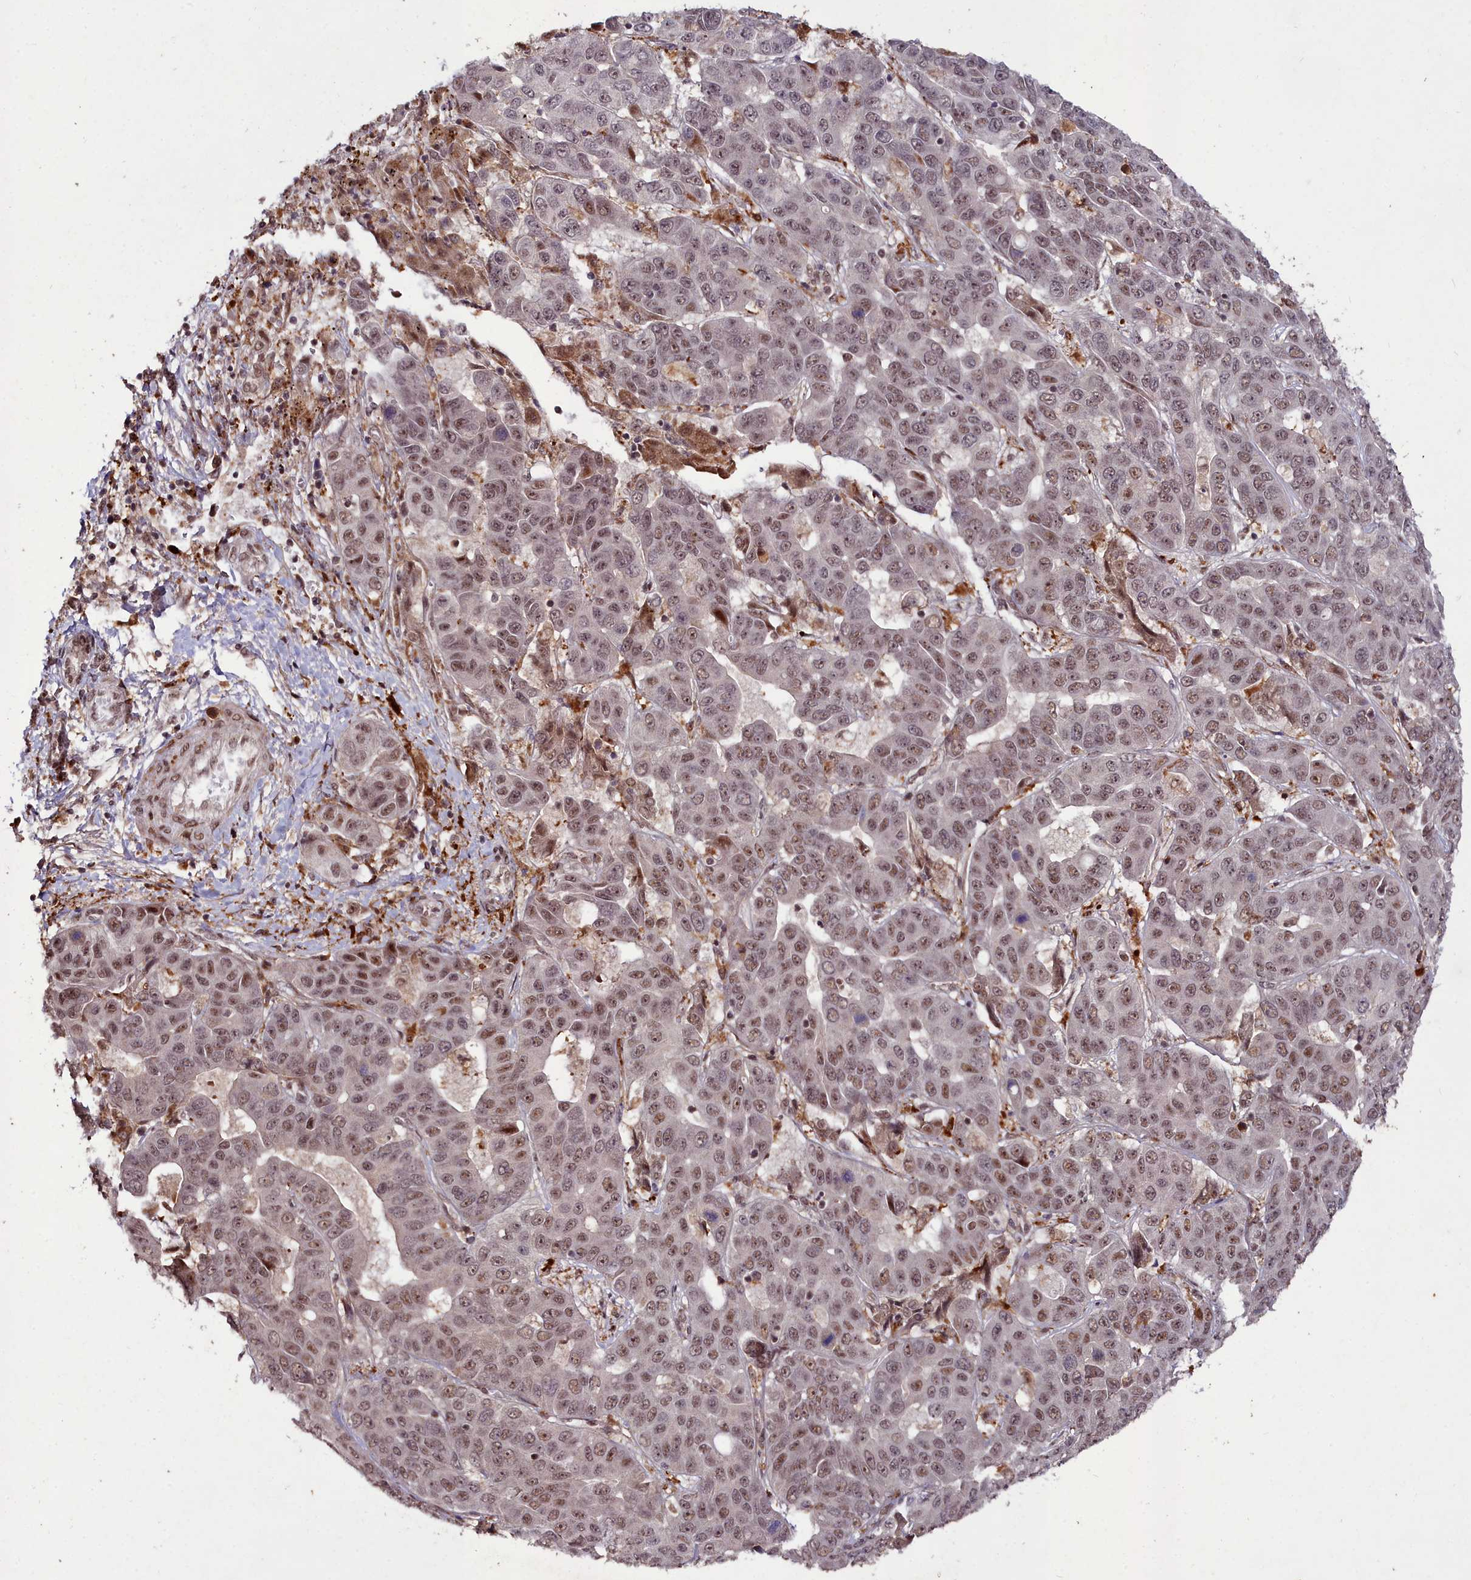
{"staining": {"intensity": "moderate", "quantity": ">75%", "location": "nuclear"}, "tissue": "liver cancer", "cell_type": "Tumor cells", "image_type": "cancer", "snomed": [{"axis": "morphology", "description": "Cholangiocarcinoma"}, {"axis": "topography", "description": "Liver"}], "caption": "Approximately >75% of tumor cells in human liver cancer (cholangiocarcinoma) exhibit moderate nuclear protein positivity as visualized by brown immunohistochemical staining.", "gene": "CXXC1", "patient": {"sex": "female", "age": 52}}